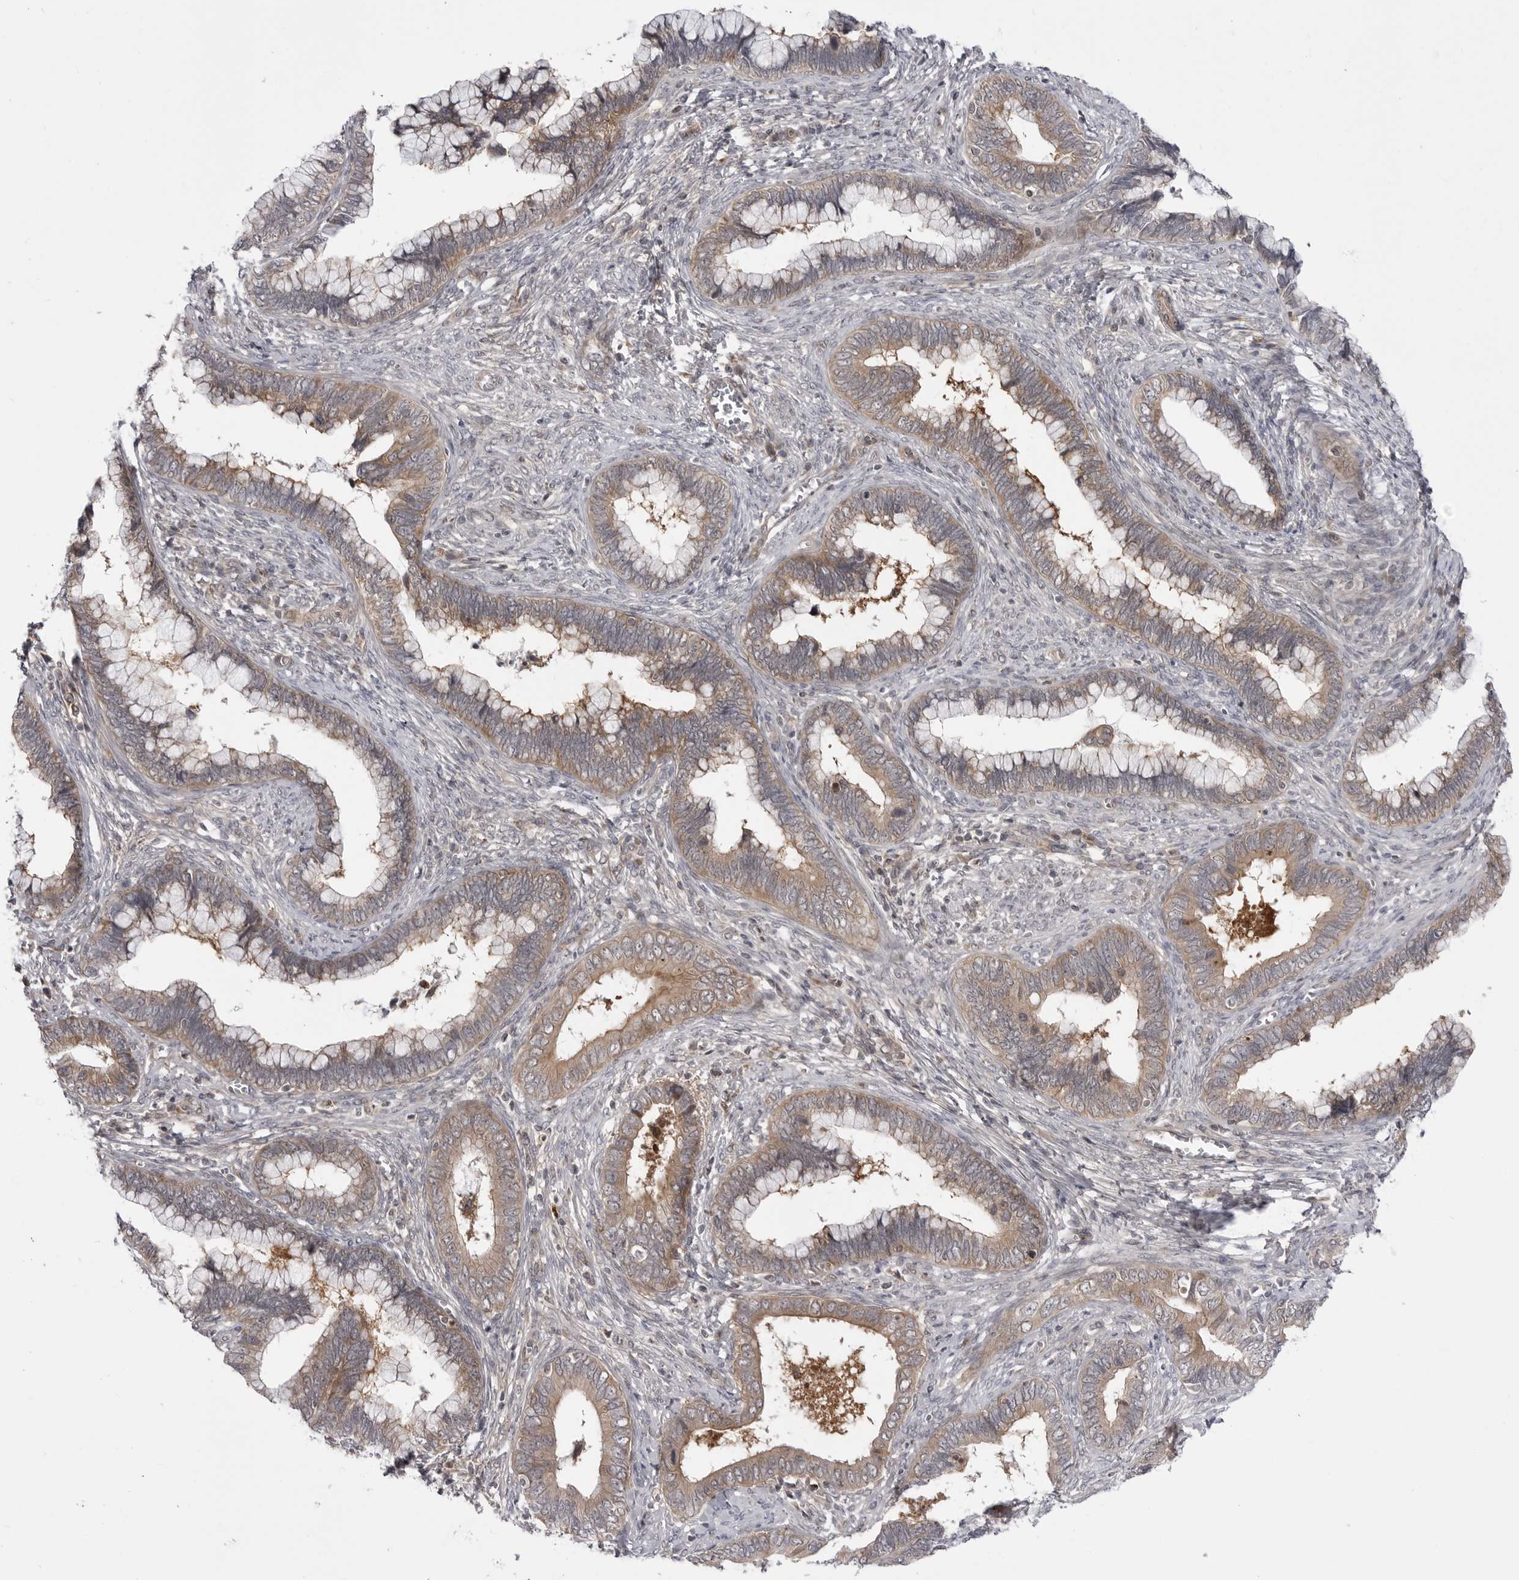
{"staining": {"intensity": "weak", "quantity": "25%-75%", "location": "cytoplasmic/membranous"}, "tissue": "cervical cancer", "cell_type": "Tumor cells", "image_type": "cancer", "snomed": [{"axis": "morphology", "description": "Adenocarcinoma, NOS"}, {"axis": "topography", "description": "Cervix"}], "caption": "A high-resolution micrograph shows immunohistochemistry (IHC) staining of cervical cancer (adenocarcinoma), which demonstrates weak cytoplasmic/membranous positivity in about 25%-75% of tumor cells.", "gene": "CCDC18", "patient": {"sex": "female", "age": 44}}